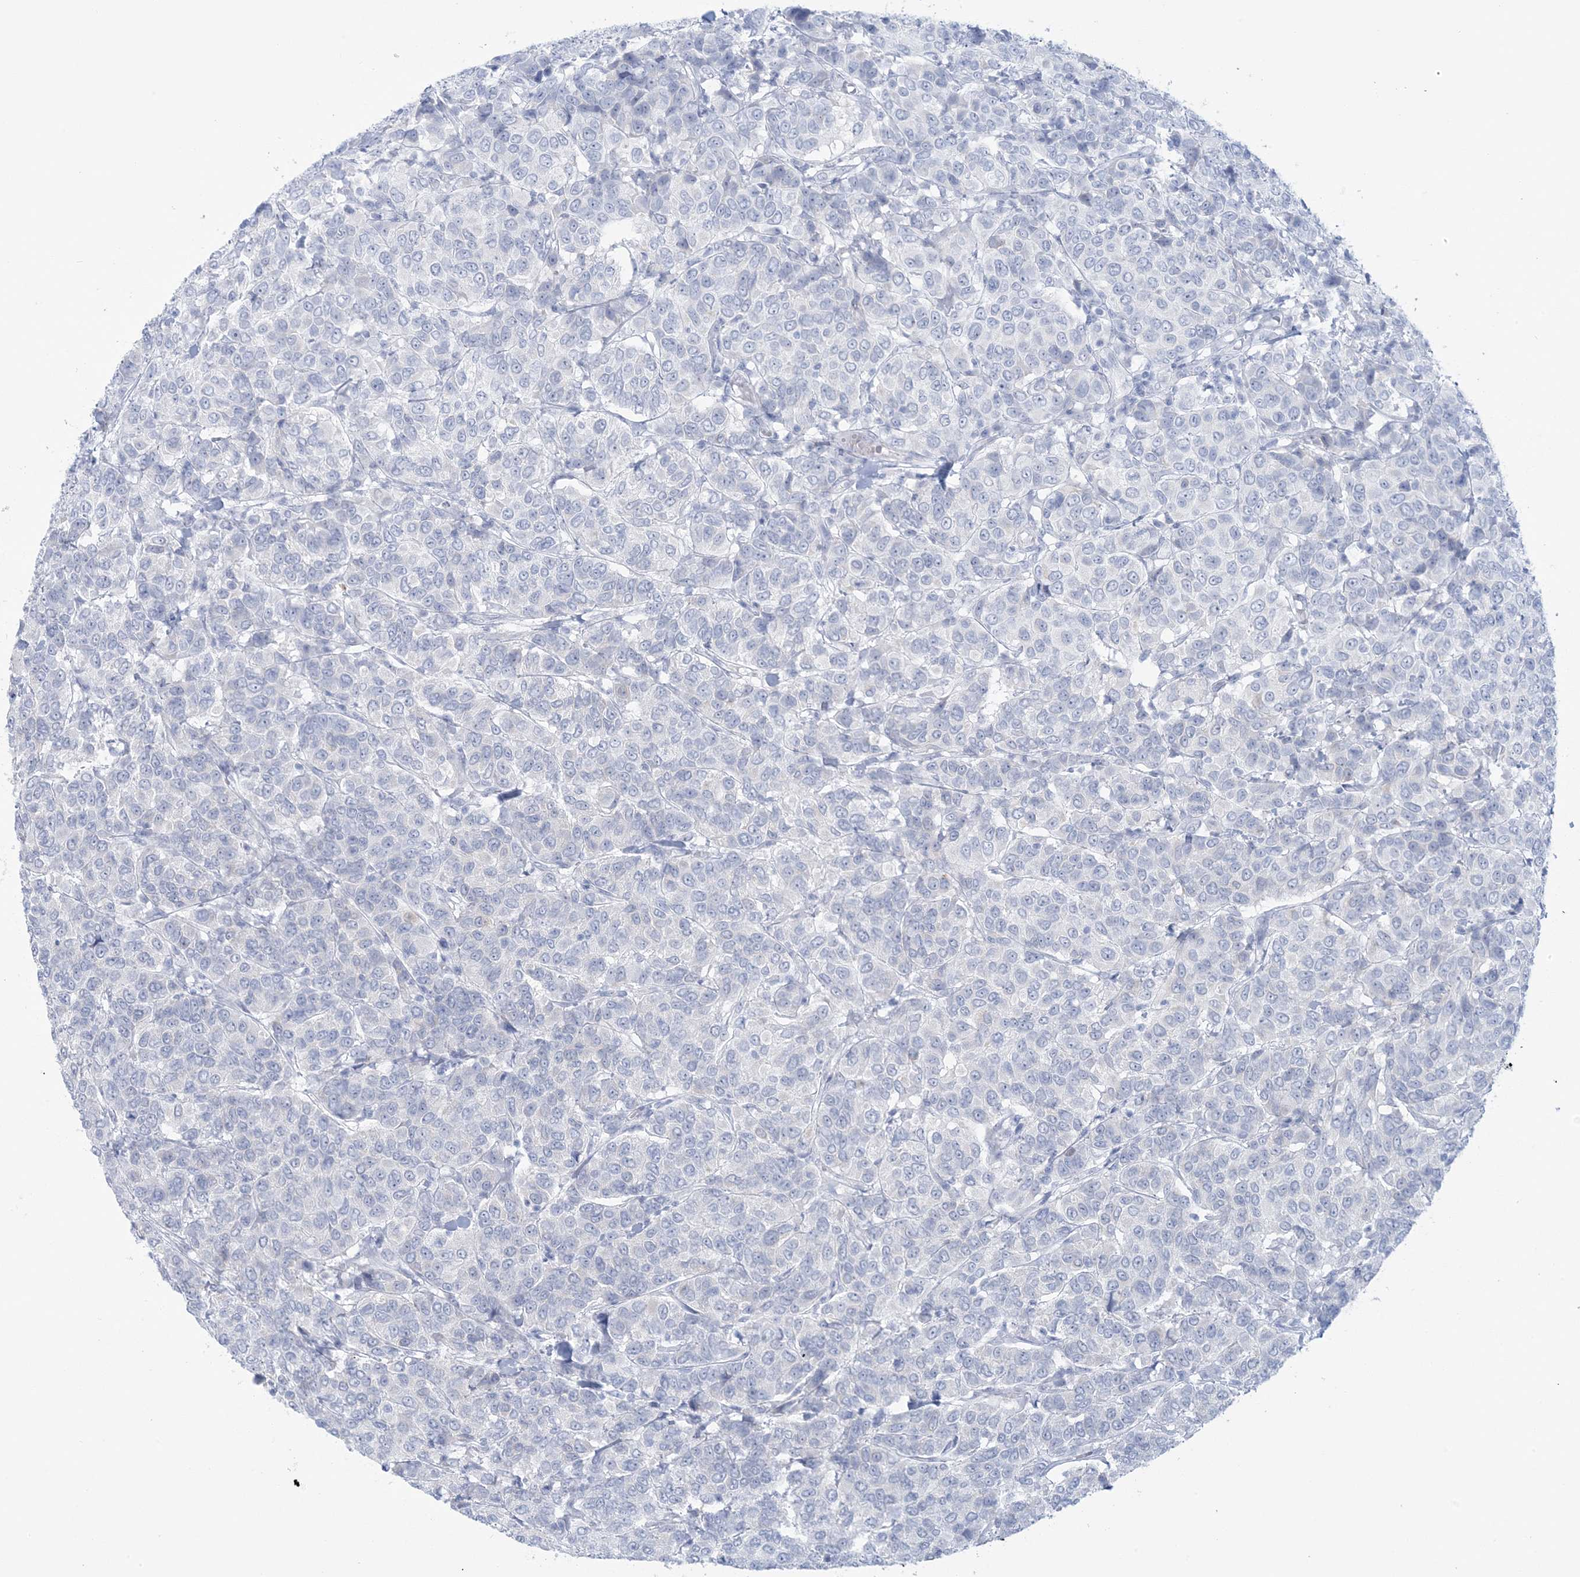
{"staining": {"intensity": "negative", "quantity": "none", "location": "none"}, "tissue": "breast cancer", "cell_type": "Tumor cells", "image_type": "cancer", "snomed": [{"axis": "morphology", "description": "Duct carcinoma"}, {"axis": "topography", "description": "Breast"}], "caption": "Histopathology image shows no protein expression in tumor cells of breast cancer (invasive ductal carcinoma) tissue.", "gene": "AGXT", "patient": {"sex": "female", "age": 55}}